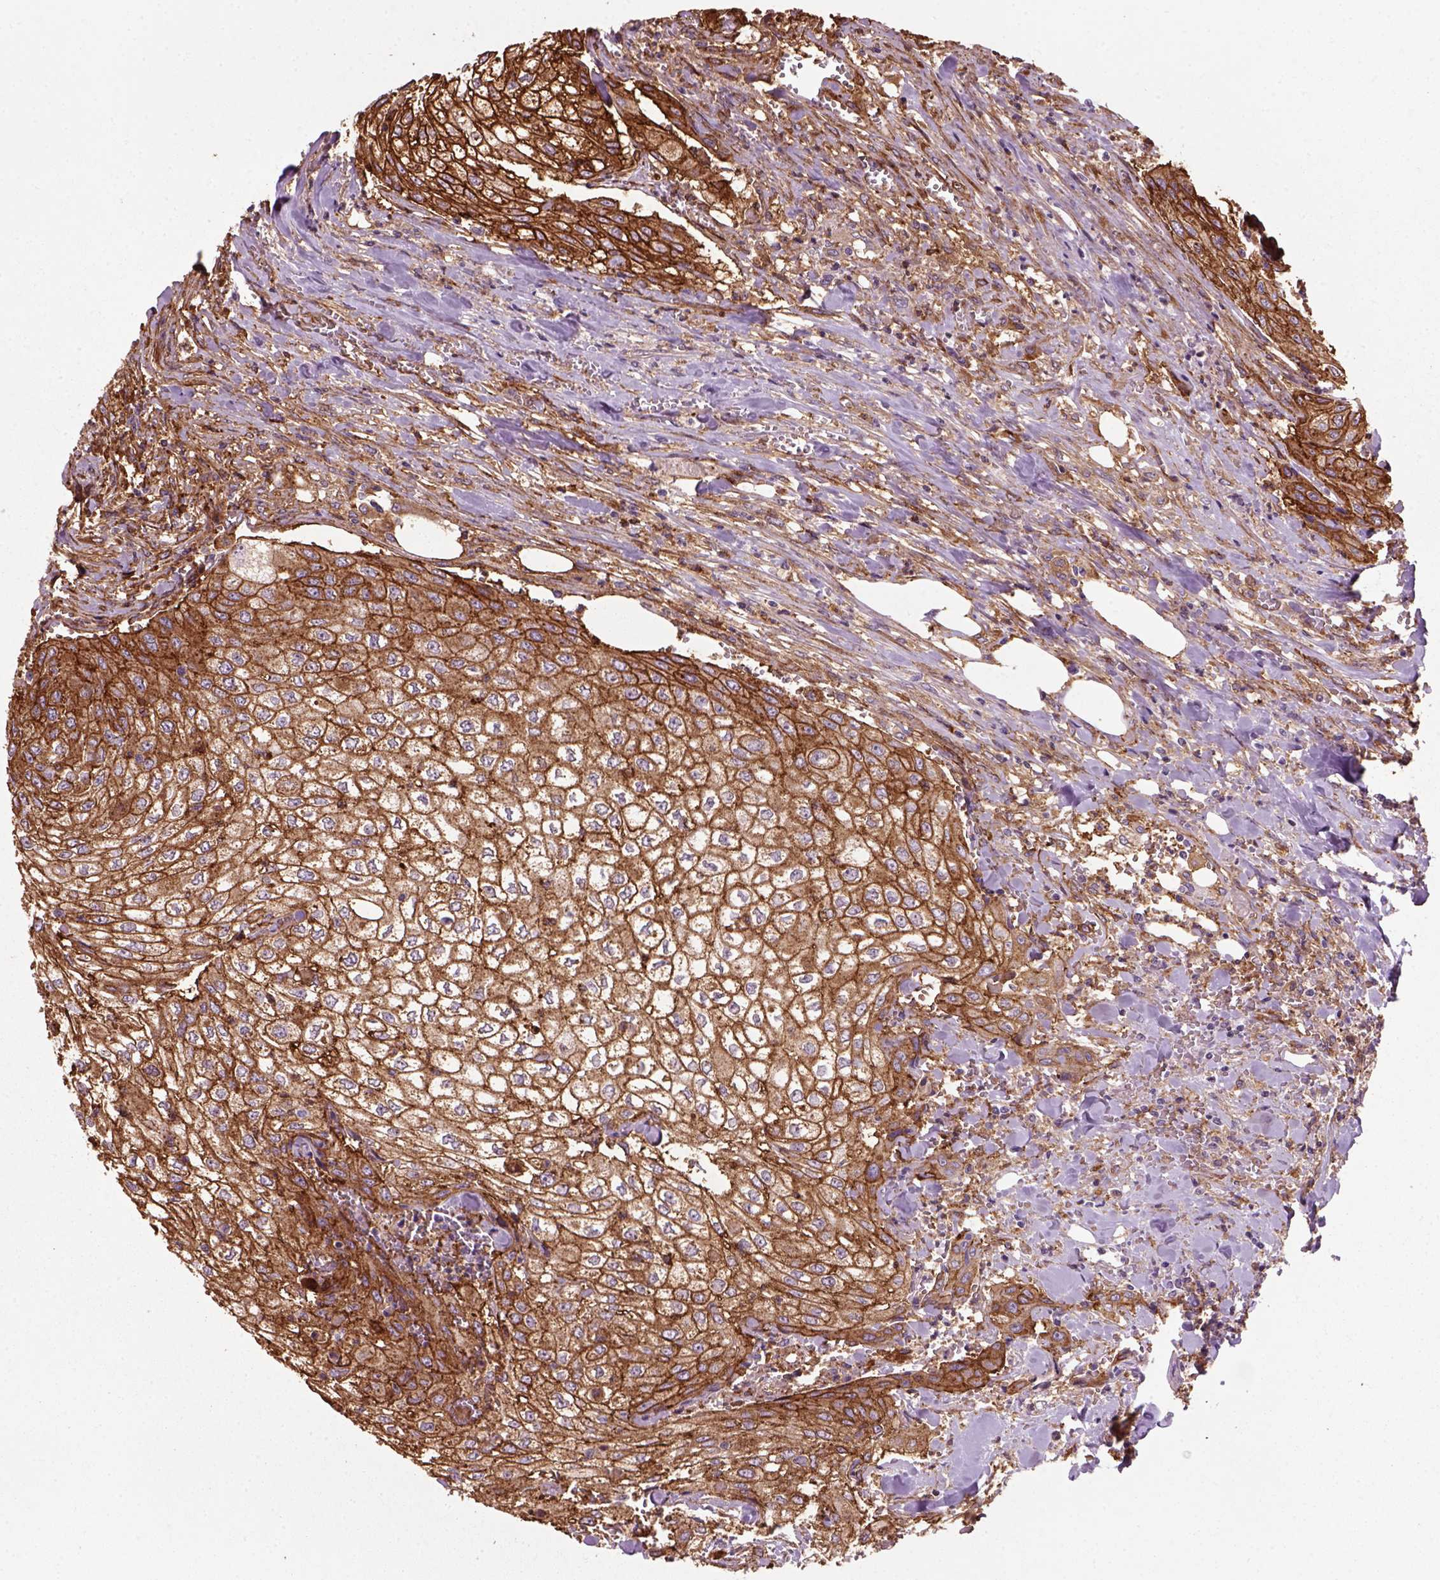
{"staining": {"intensity": "strong", "quantity": ">75%", "location": "cytoplasmic/membranous"}, "tissue": "urothelial cancer", "cell_type": "Tumor cells", "image_type": "cancer", "snomed": [{"axis": "morphology", "description": "Urothelial carcinoma, High grade"}, {"axis": "topography", "description": "Urinary bladder"}], "caption": "High-grade urothelial carcinoma stained with a brown dye shows strong cytoplasmic/membranous positive staining in about >75% of tumor cells.", "gene": "MARCKS", "patient": {"sex": "male", "age": 62}}